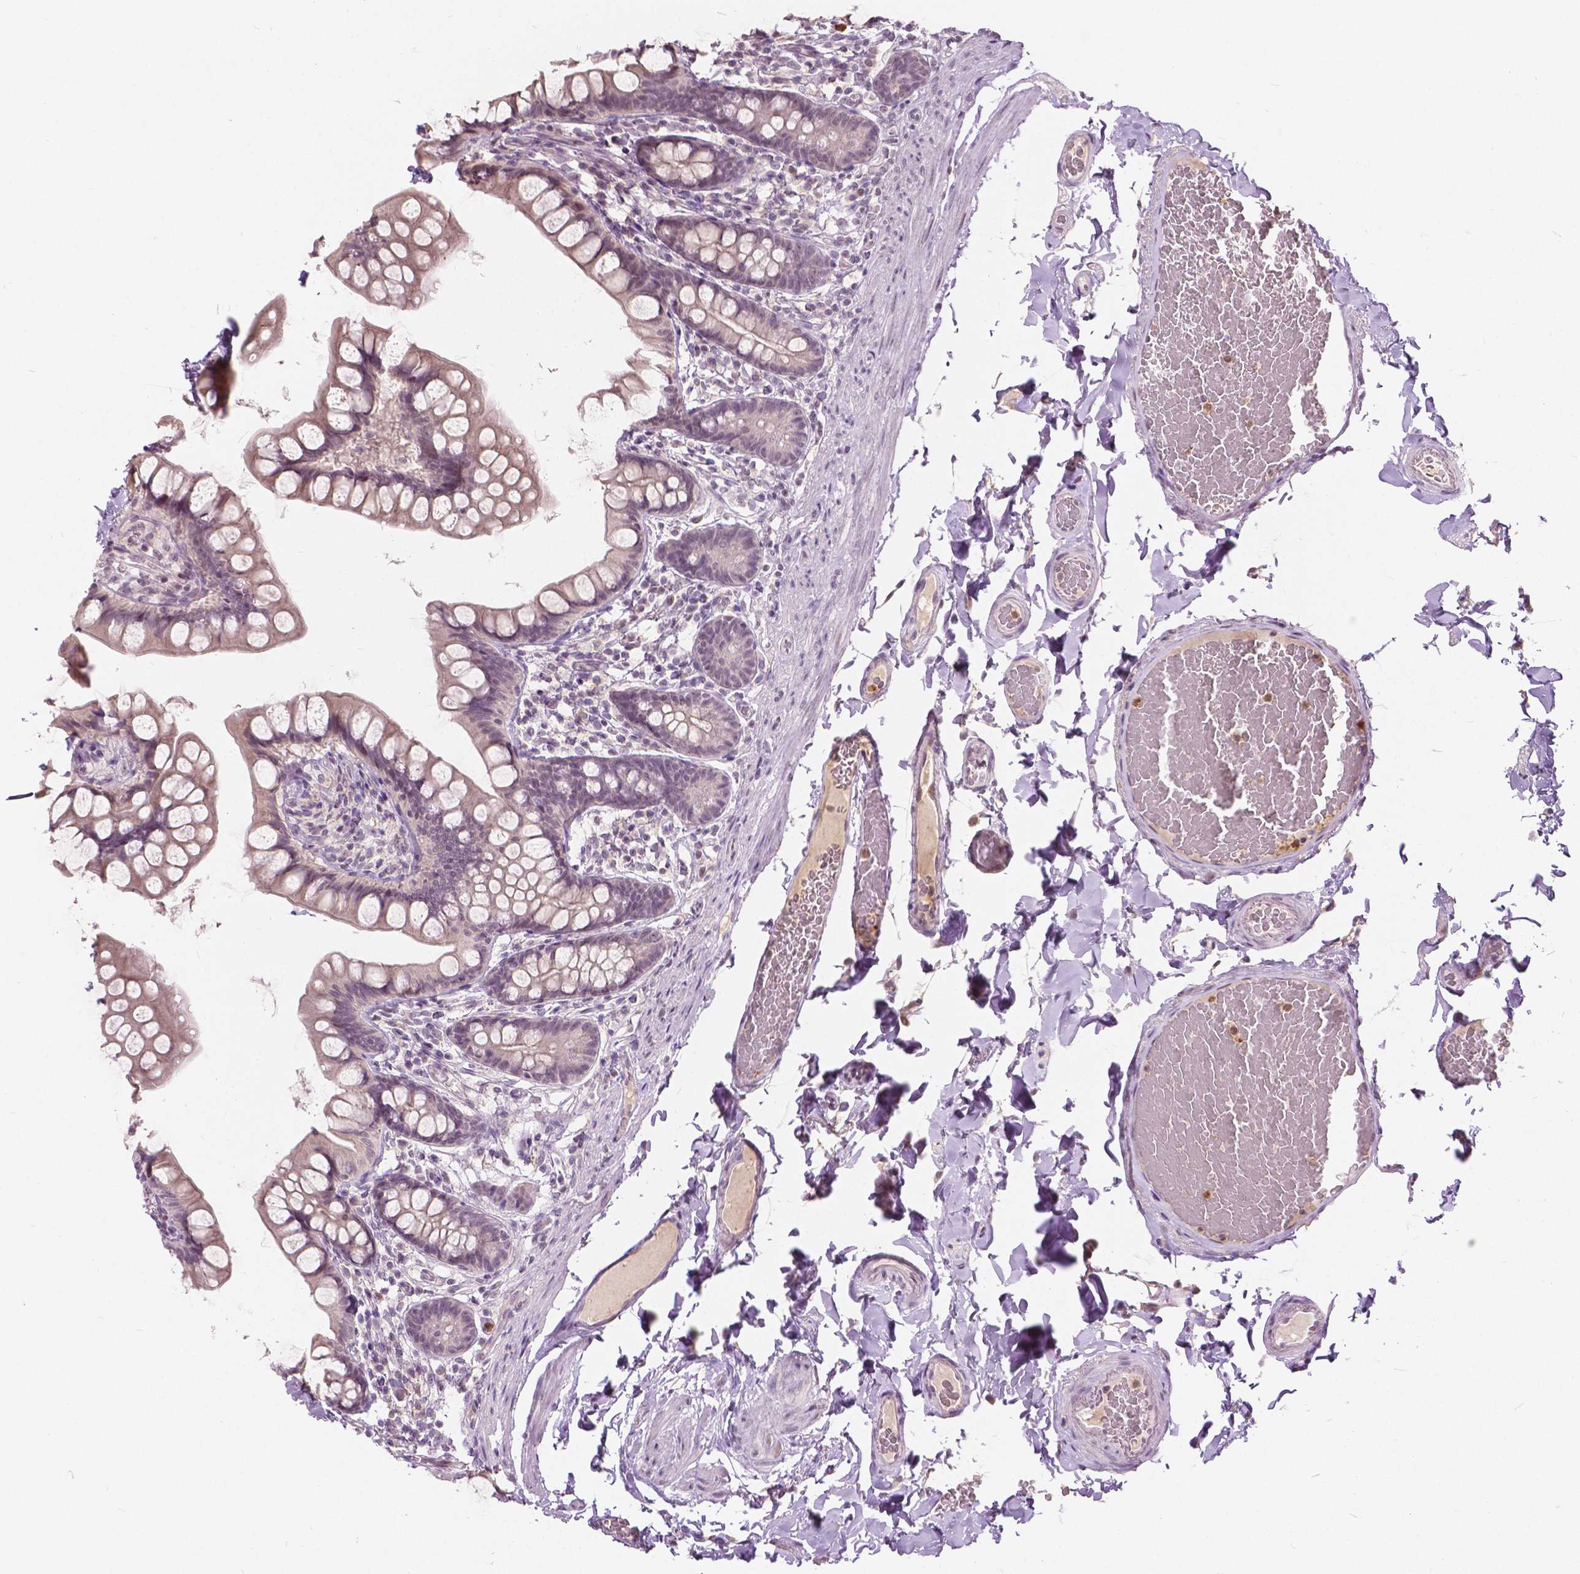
{"staining": {"intensity": "weak", "quantity": "<25%", "location": "cytoplasmic/membranous"}, "tissue": "small intestine", "cell_type": "Glandular cells", "image_type": "normal", "snomed": [{"axis": "morphology", "description": "Normal tissue, NOS"}, {"axis": "topography", "description": "Small intestine"}], "caption": "This is an immunohistochemistry (IHC) micrograph of unremarkable small intestine. There is no staining in glandular cells.", "gene": "DLX6", "patient": {"sex": "male", "age": 70}}